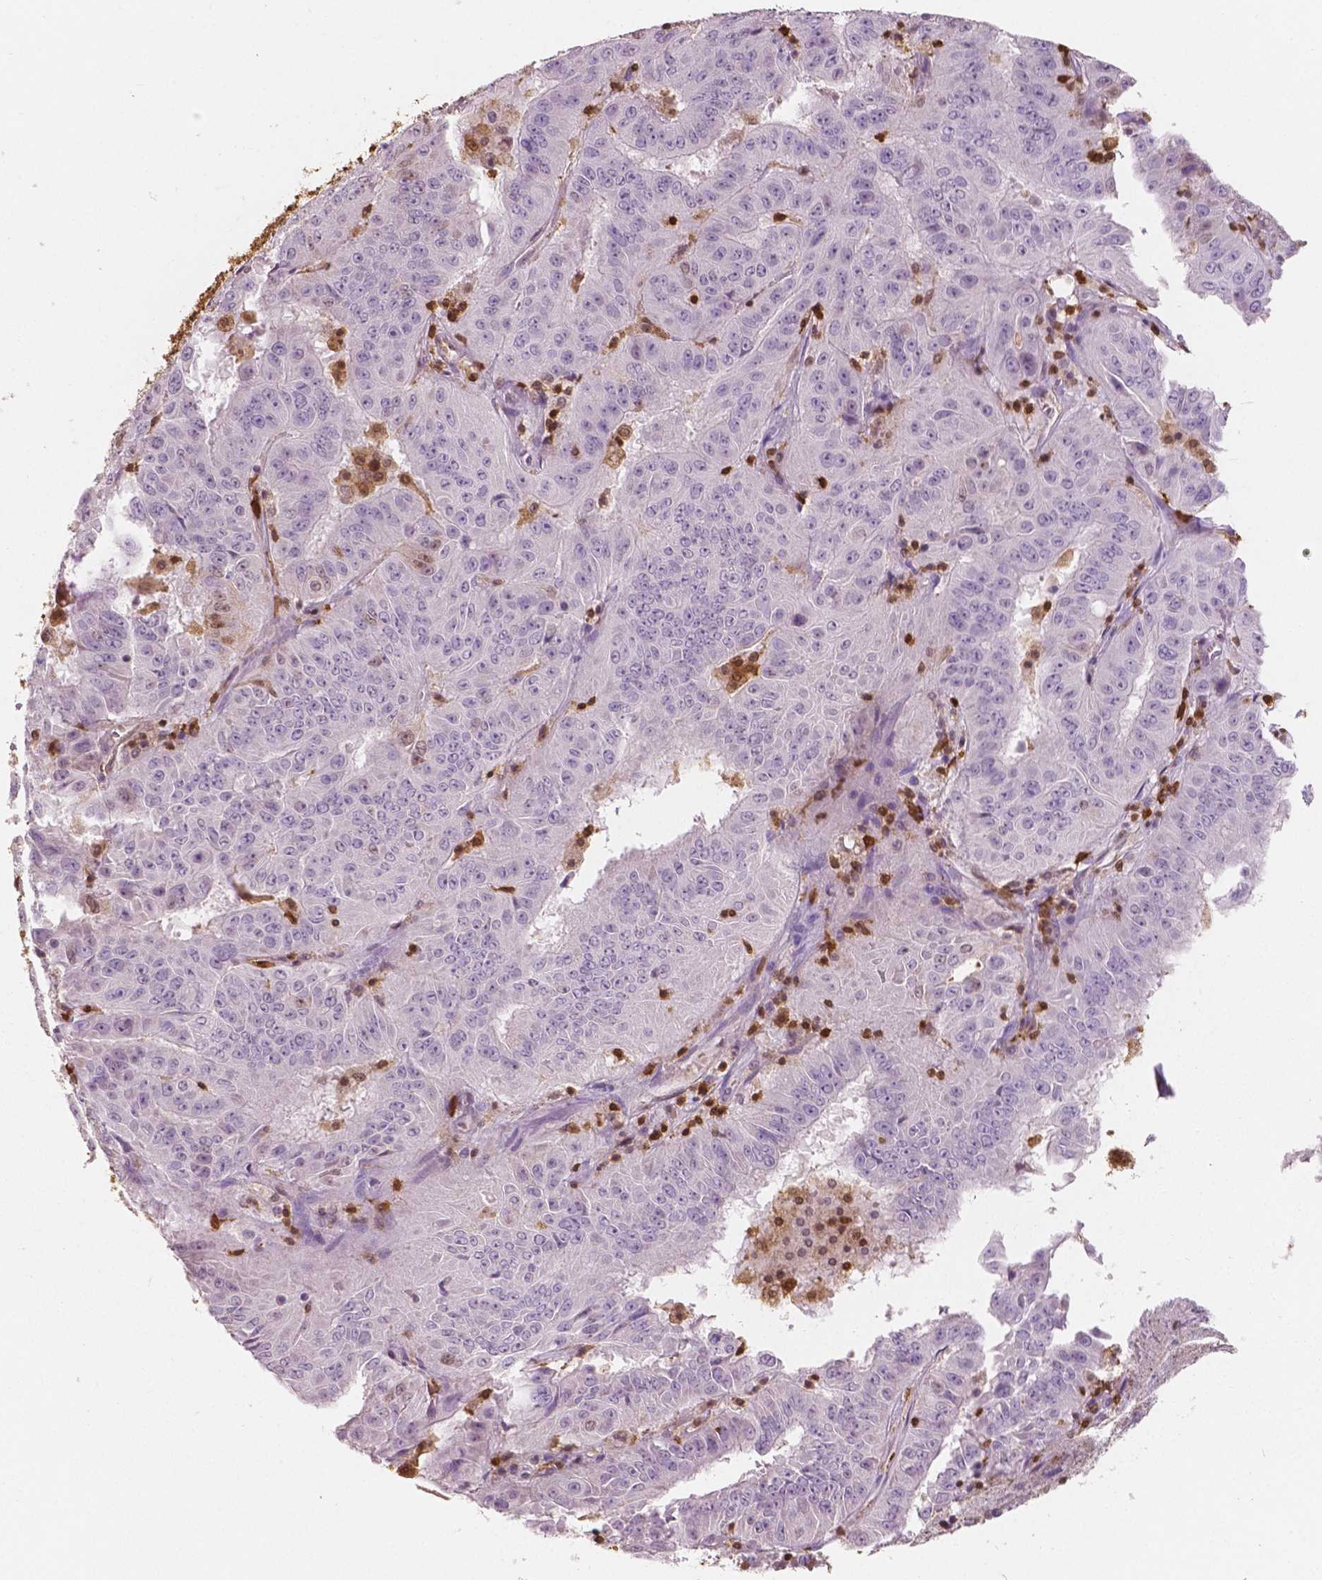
{"staining": {"intensity": "negative", "quantity": "none", "location": "none"}, "tissue": "pancreatic cancer", "cell_type": "Tumor cells", "image_type": "cancer", "snomed": [{"axis": "morphology", "description": "Adenocarcinoma, NOS"}, {"axis": "topography", "description": "Pancreas"}], "caption": "Immunohistochemistry (IHC) of pancreatic cancer (adenocarcinoma) shows no staining in tumor cells.", "gene": "S100A4", "patient": {"sex": "male", "age": 63}}